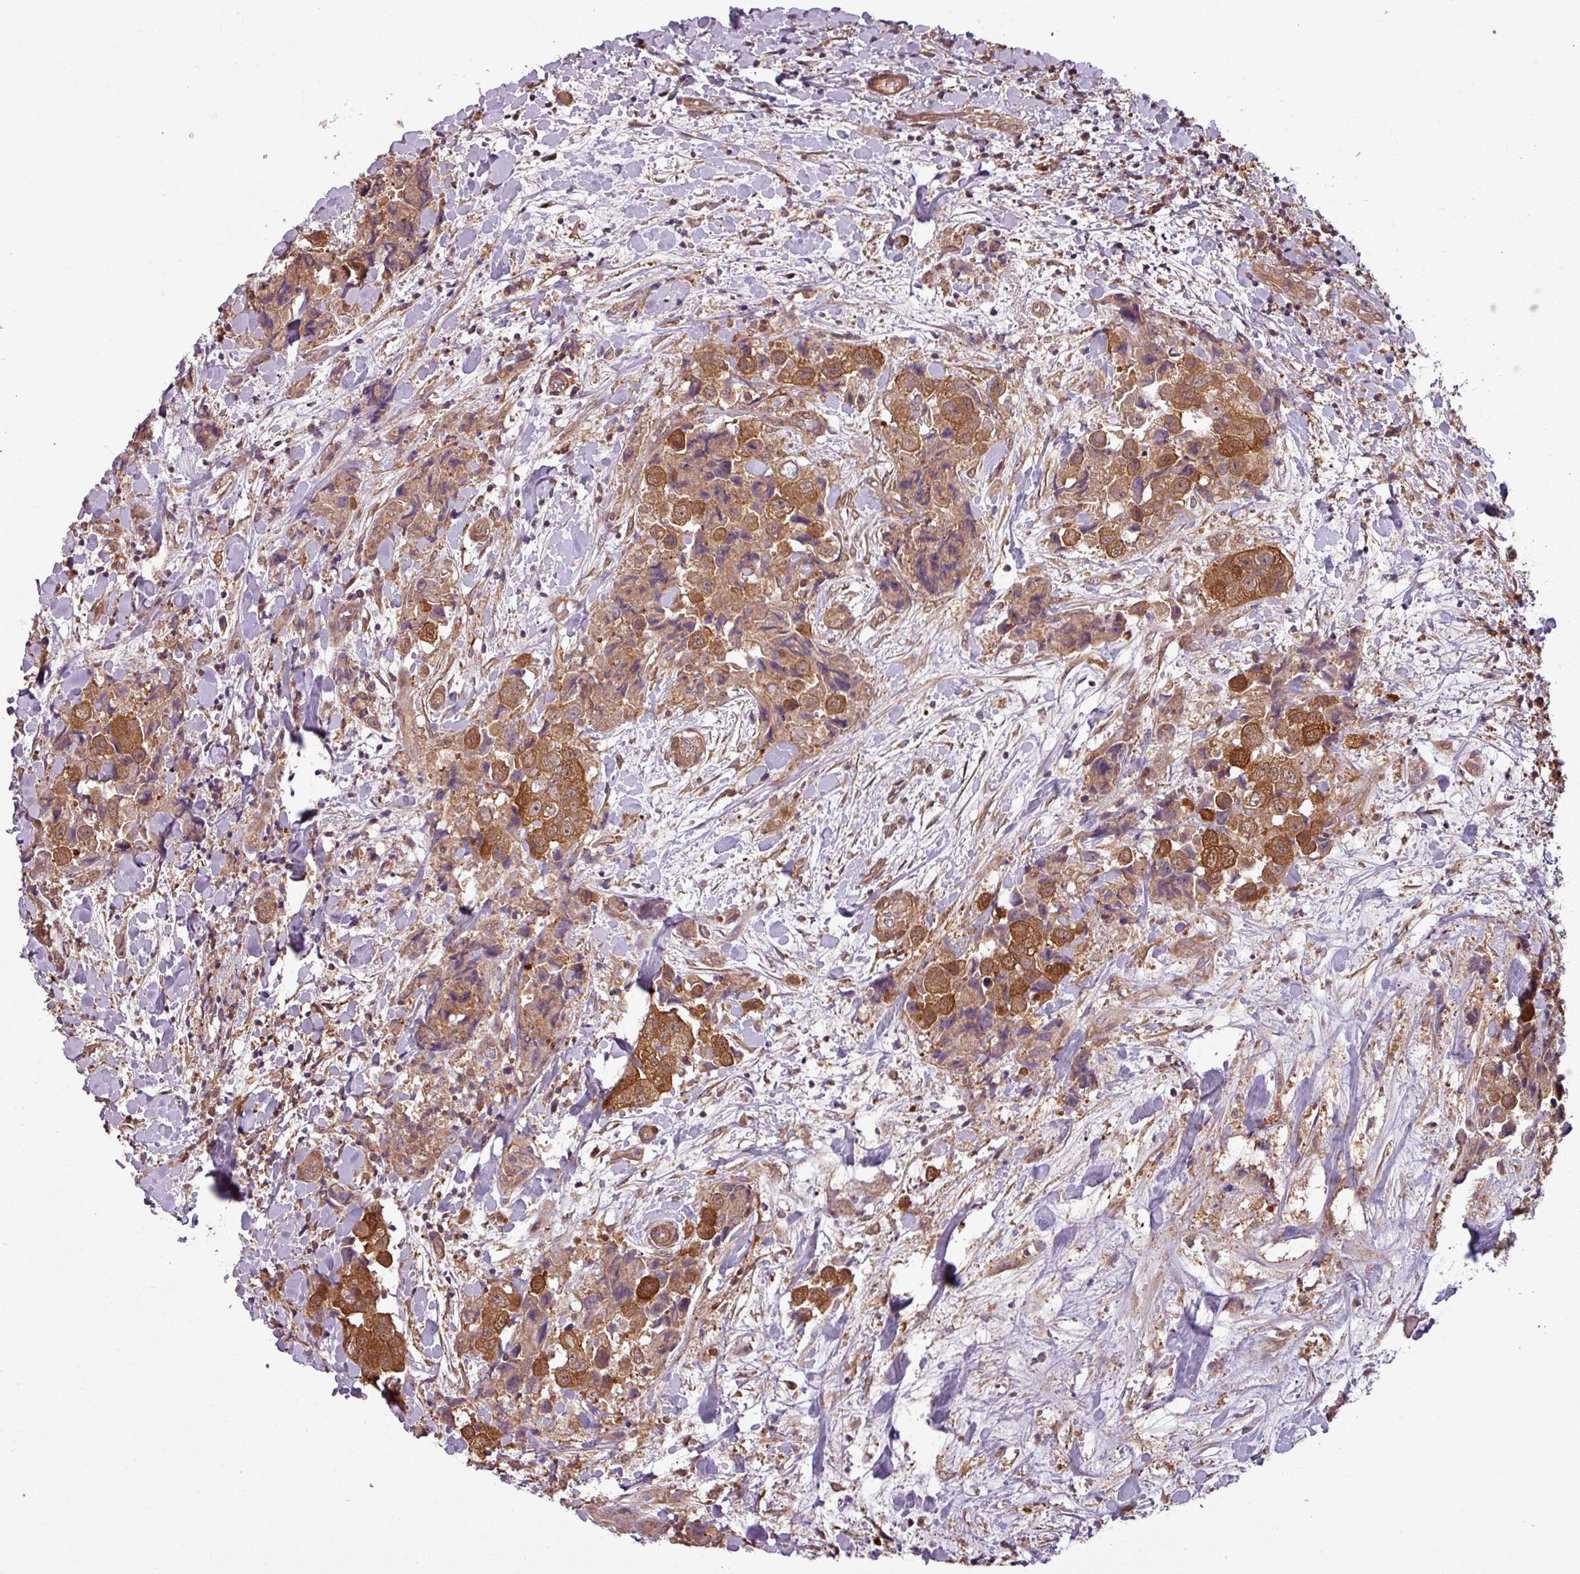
{"staining": {"intensity": "strong", "quantity": ">75%", "location": "cytoplasmic/membranous"}, "tissue": "breast cancer", "cell_type": "Tumor cells", "image_type": "cancer", "snomed": [{"axis": "morphology", "description": "Normal tissue, NOS"}, {"axis": "morphology", "description": "Duct carcinoma"}, {"axis": "topography", "description": "Breast"}], "caption": "Immunohistochemical staining of breast intraductal carcinoma shows strong cytoplasmic/membranous protein positivity in approximately >75% of tumor cells.", "gene": "SH3BGRL", "patient": {"sex": "female", "age": 62}}